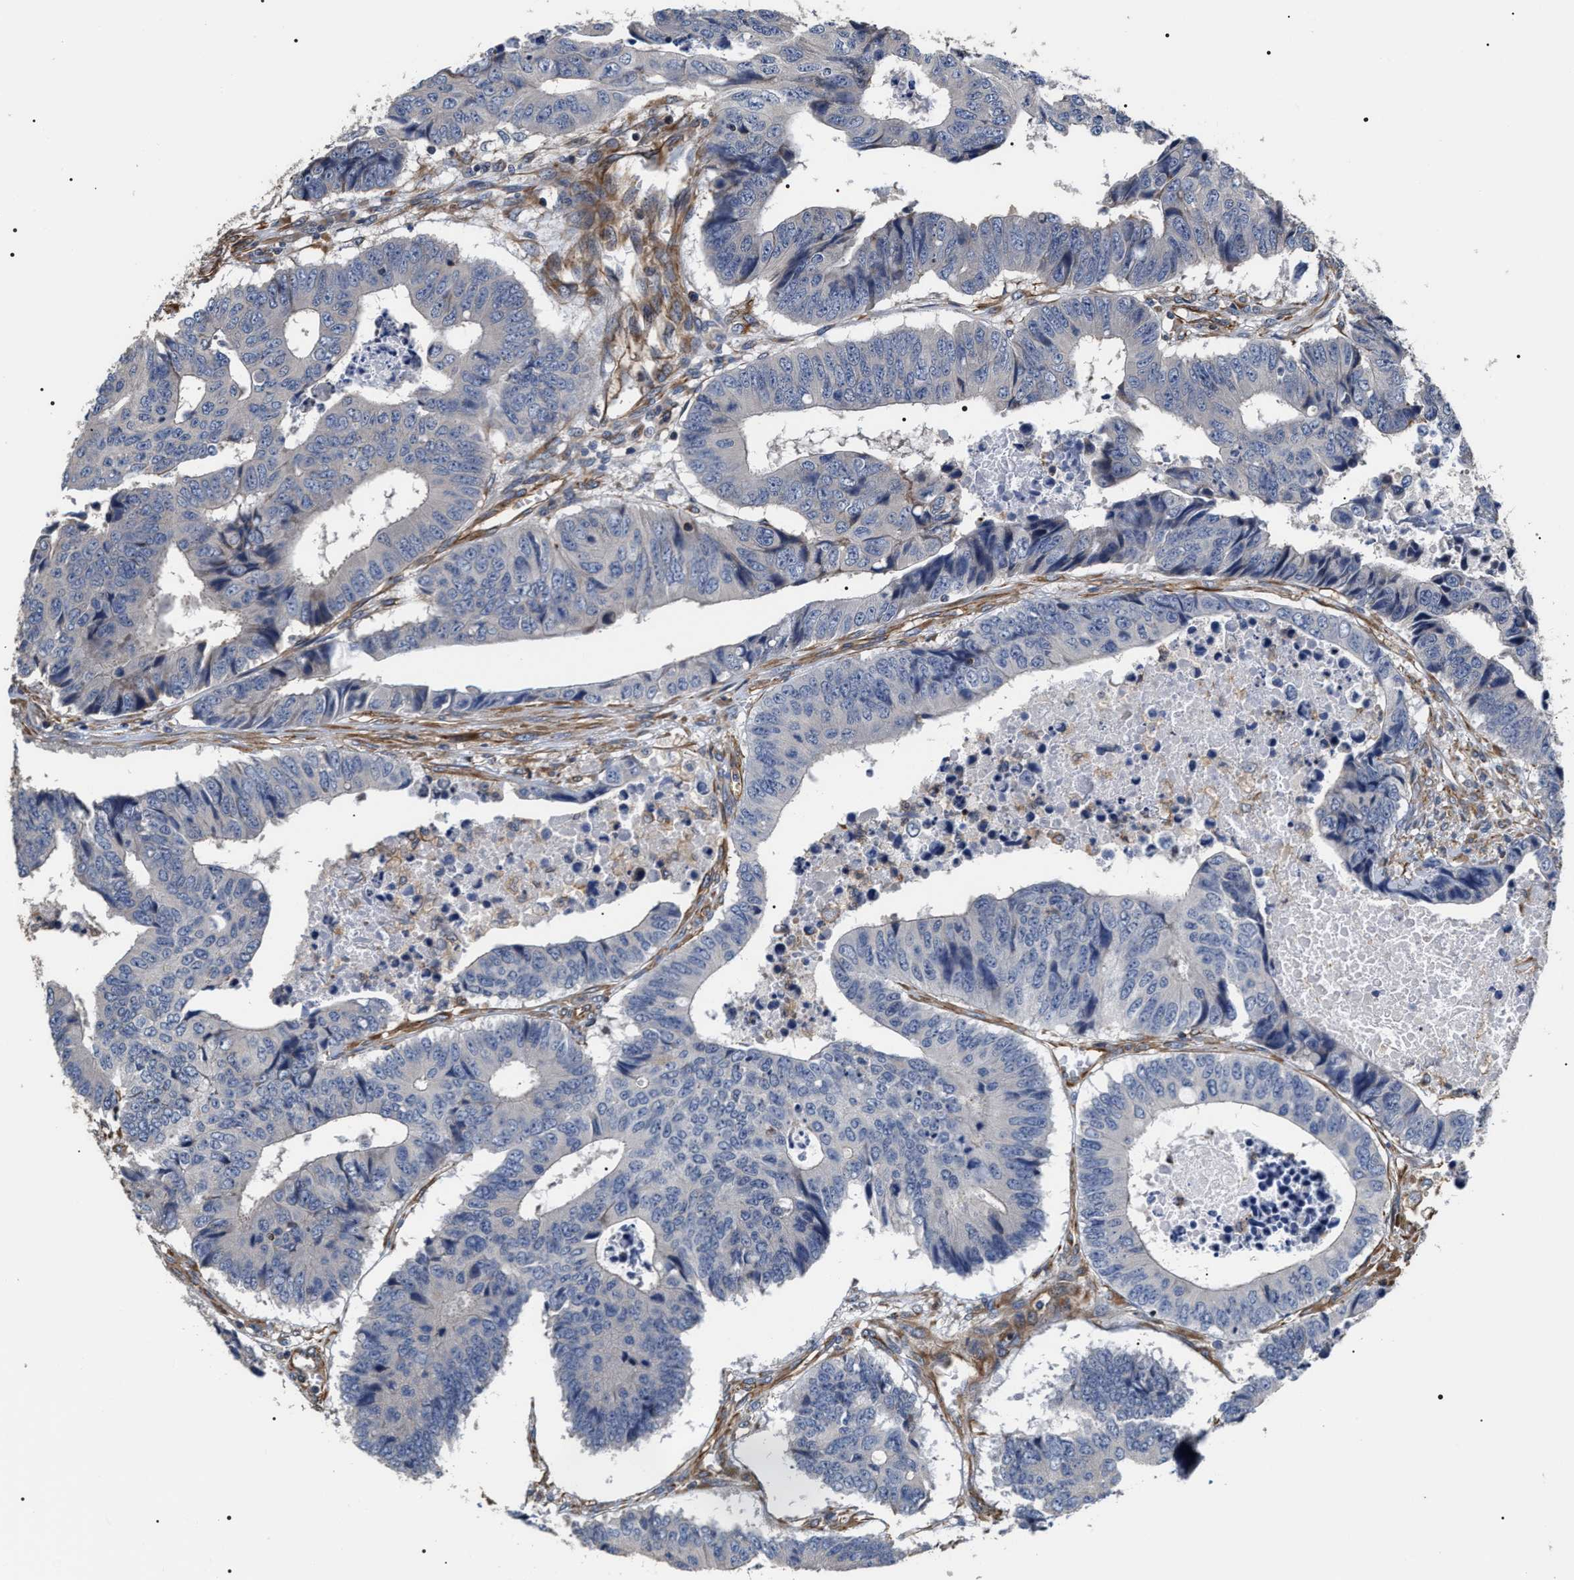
{"staining": {"intensity": "negative", "quantity": "none", "location": "none"}, "tissue": "colorectal cancer", "cell_type": "Tumor cells", "image_type": "cancer", "snomed": [{"axis": "morphology", "description": "Adenocarcinoma, NOS"}, {"axis": "topography", "description": "Rectum"}], "caption": "Immunohistochemistry of adenocarcinoma (colorectal) shows no expression in tumor cells. The staining is performed using DAB (3,3'-diaminobenzidine) brown chromogen with nuclei counter-stained in using hematoxylin.", "gene": "TSPAN33", "patient": {"sex": "male", "age": 84}}